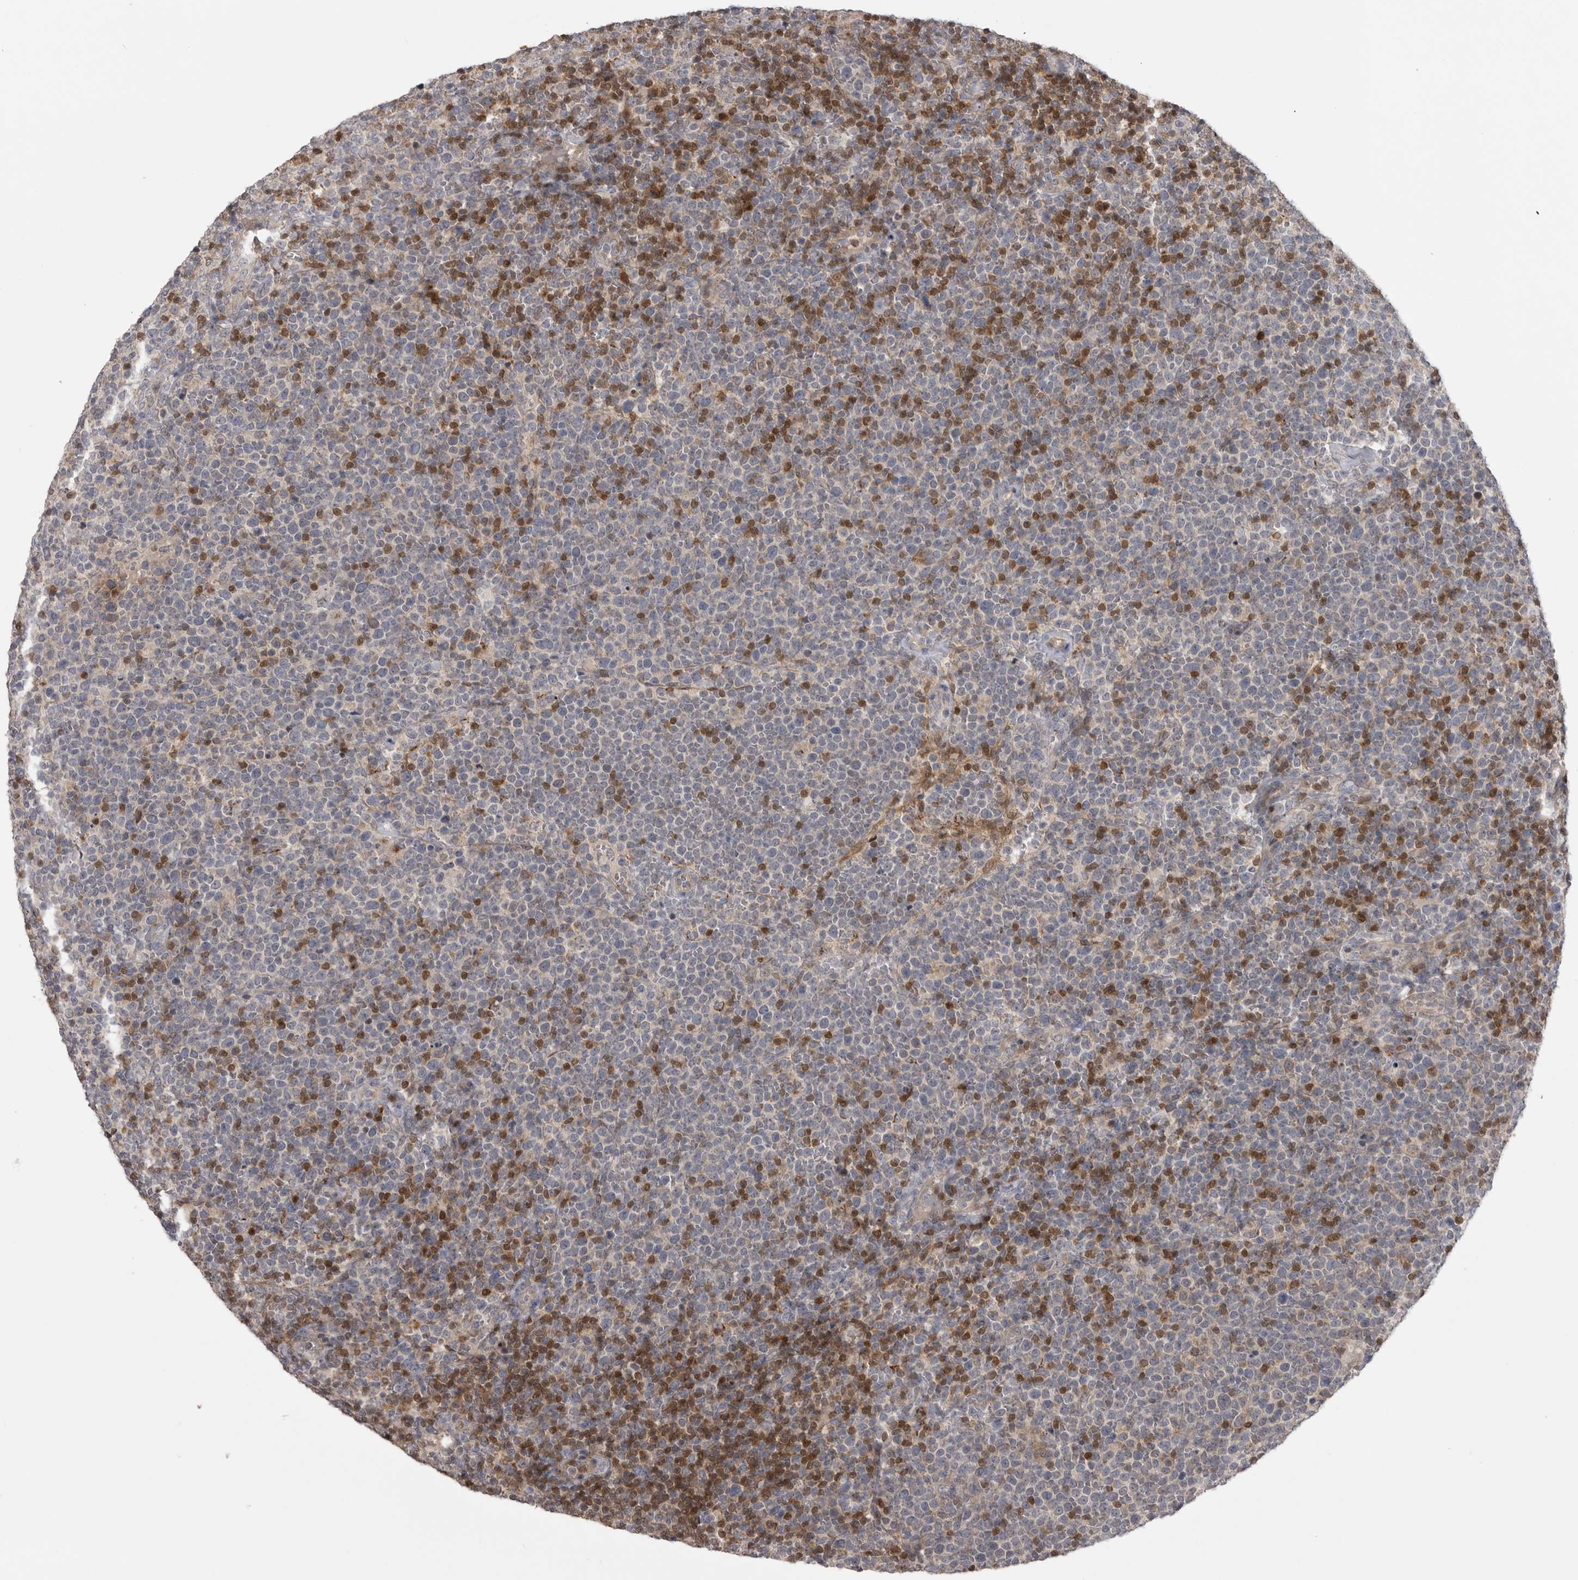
{"staining": {"intensity": "negative", "quantity": "none", "location": "none"}, "tissue": "lymphoma", "cell_type": "Tumor cells", "image_type": "cancer", "snomed": [{"axis": "morphology", "description": "Malignant lymphoma, non-Hodgkin's type, High grade"}, {"axis": "topography", "description": "Lymph node"}], "caption": "Immunohistochemical staining of lymphoma reveals no significant staining in tumor cells. The staining was performed using DAB (3,3'-diaminobenzidine) to visualize the protein expression in brown, while the nuclei were stained in blue with hematoxylin (Magnification: 20x).", "gene": "MAPK13", "patient": {"sex": "male", "age": 61}}